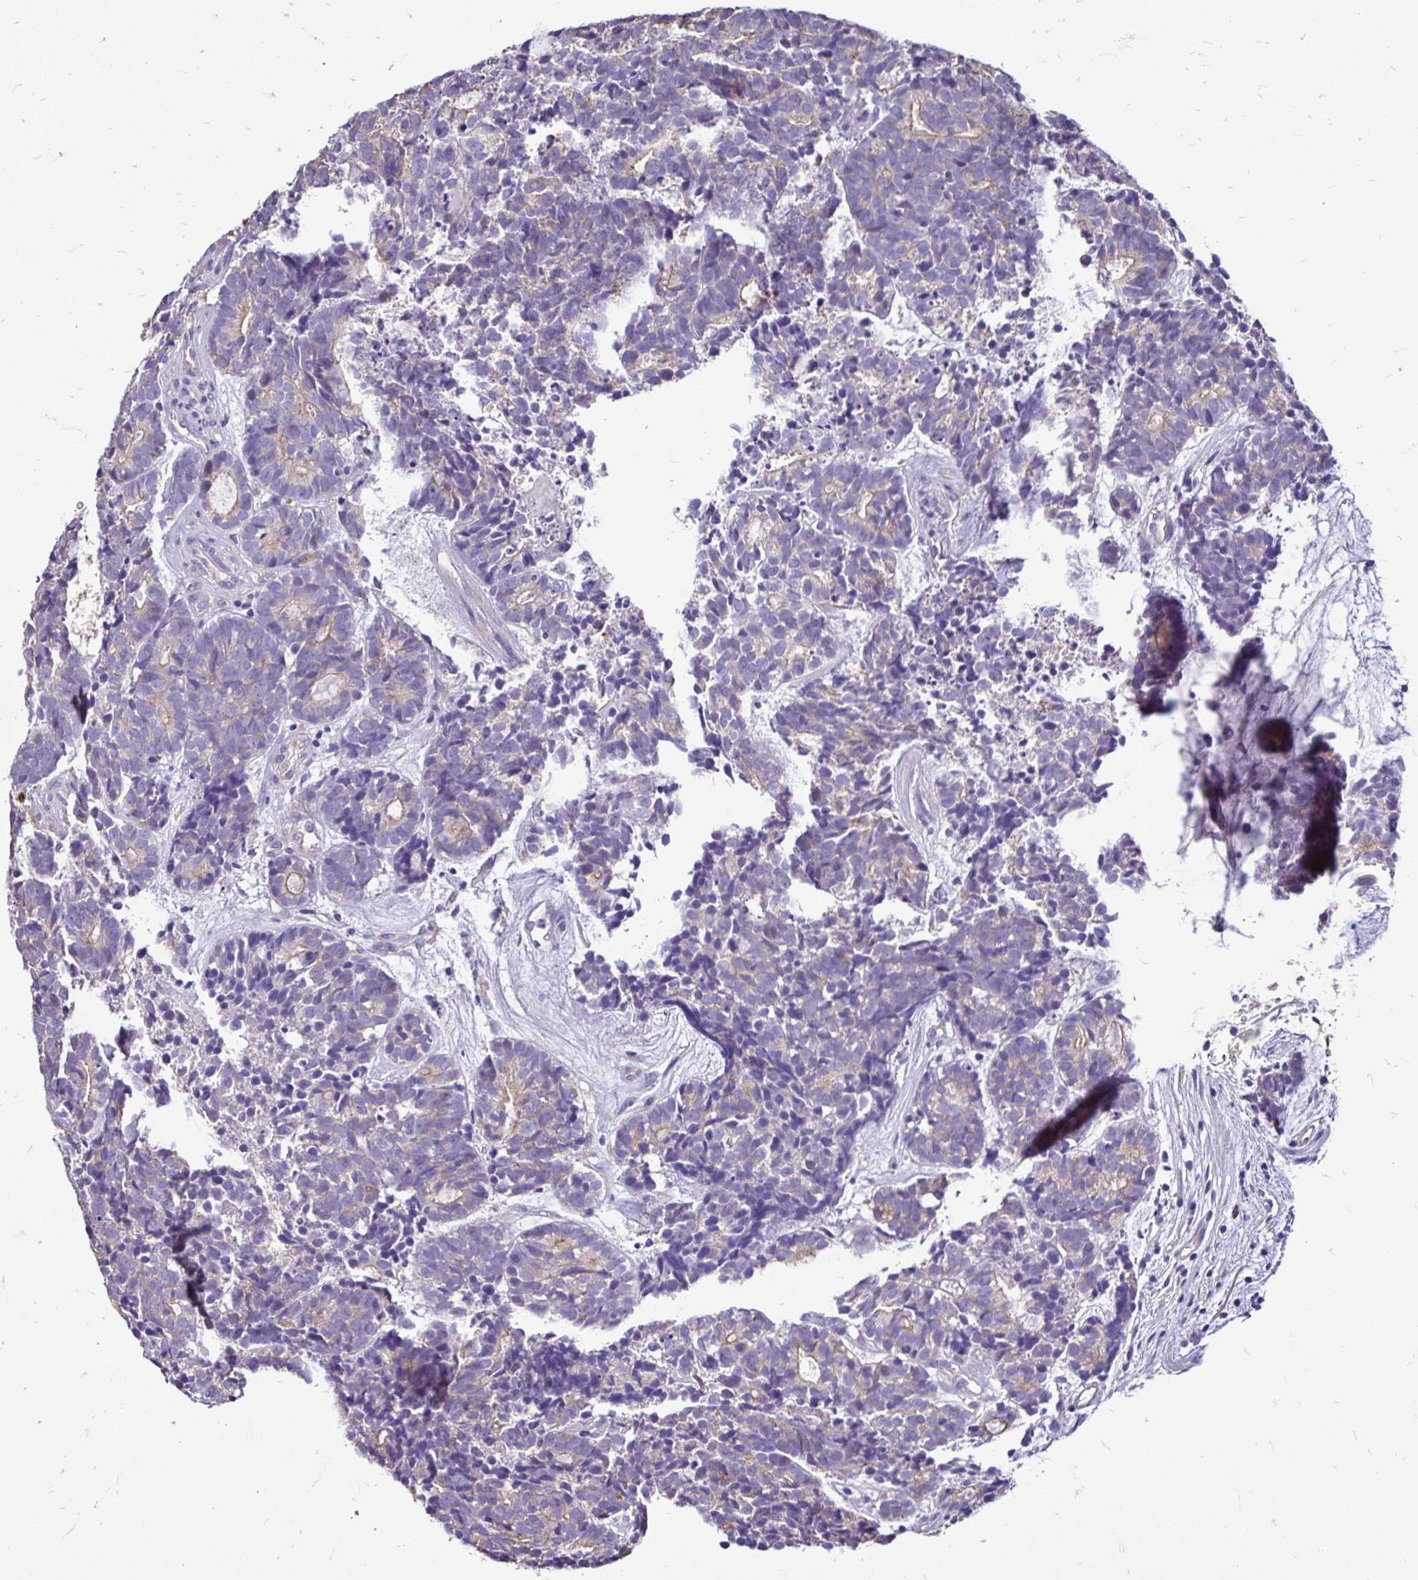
{"staining": {"intensity": "weak", "quantity": "<25%", "location": "cytoplasmic/membranous"}, "tissue": "head and neck cancer", "cell_type": "Tumor cells", "image_type": "cancer", "snomed": [{"axis": "morphology", "description": "Adenocarcinoma, NOS"}, {"axis": "topography", "description": "Head-Neck"}], "caption": "Protein analysis of head and neck cancer demonstrates no significant expression in tumor cells. (Immunohistochemistry, brightfield microscopy, high magnification).", "gene": "EVPL", "patient": {"sex": "female", "age": 81}}